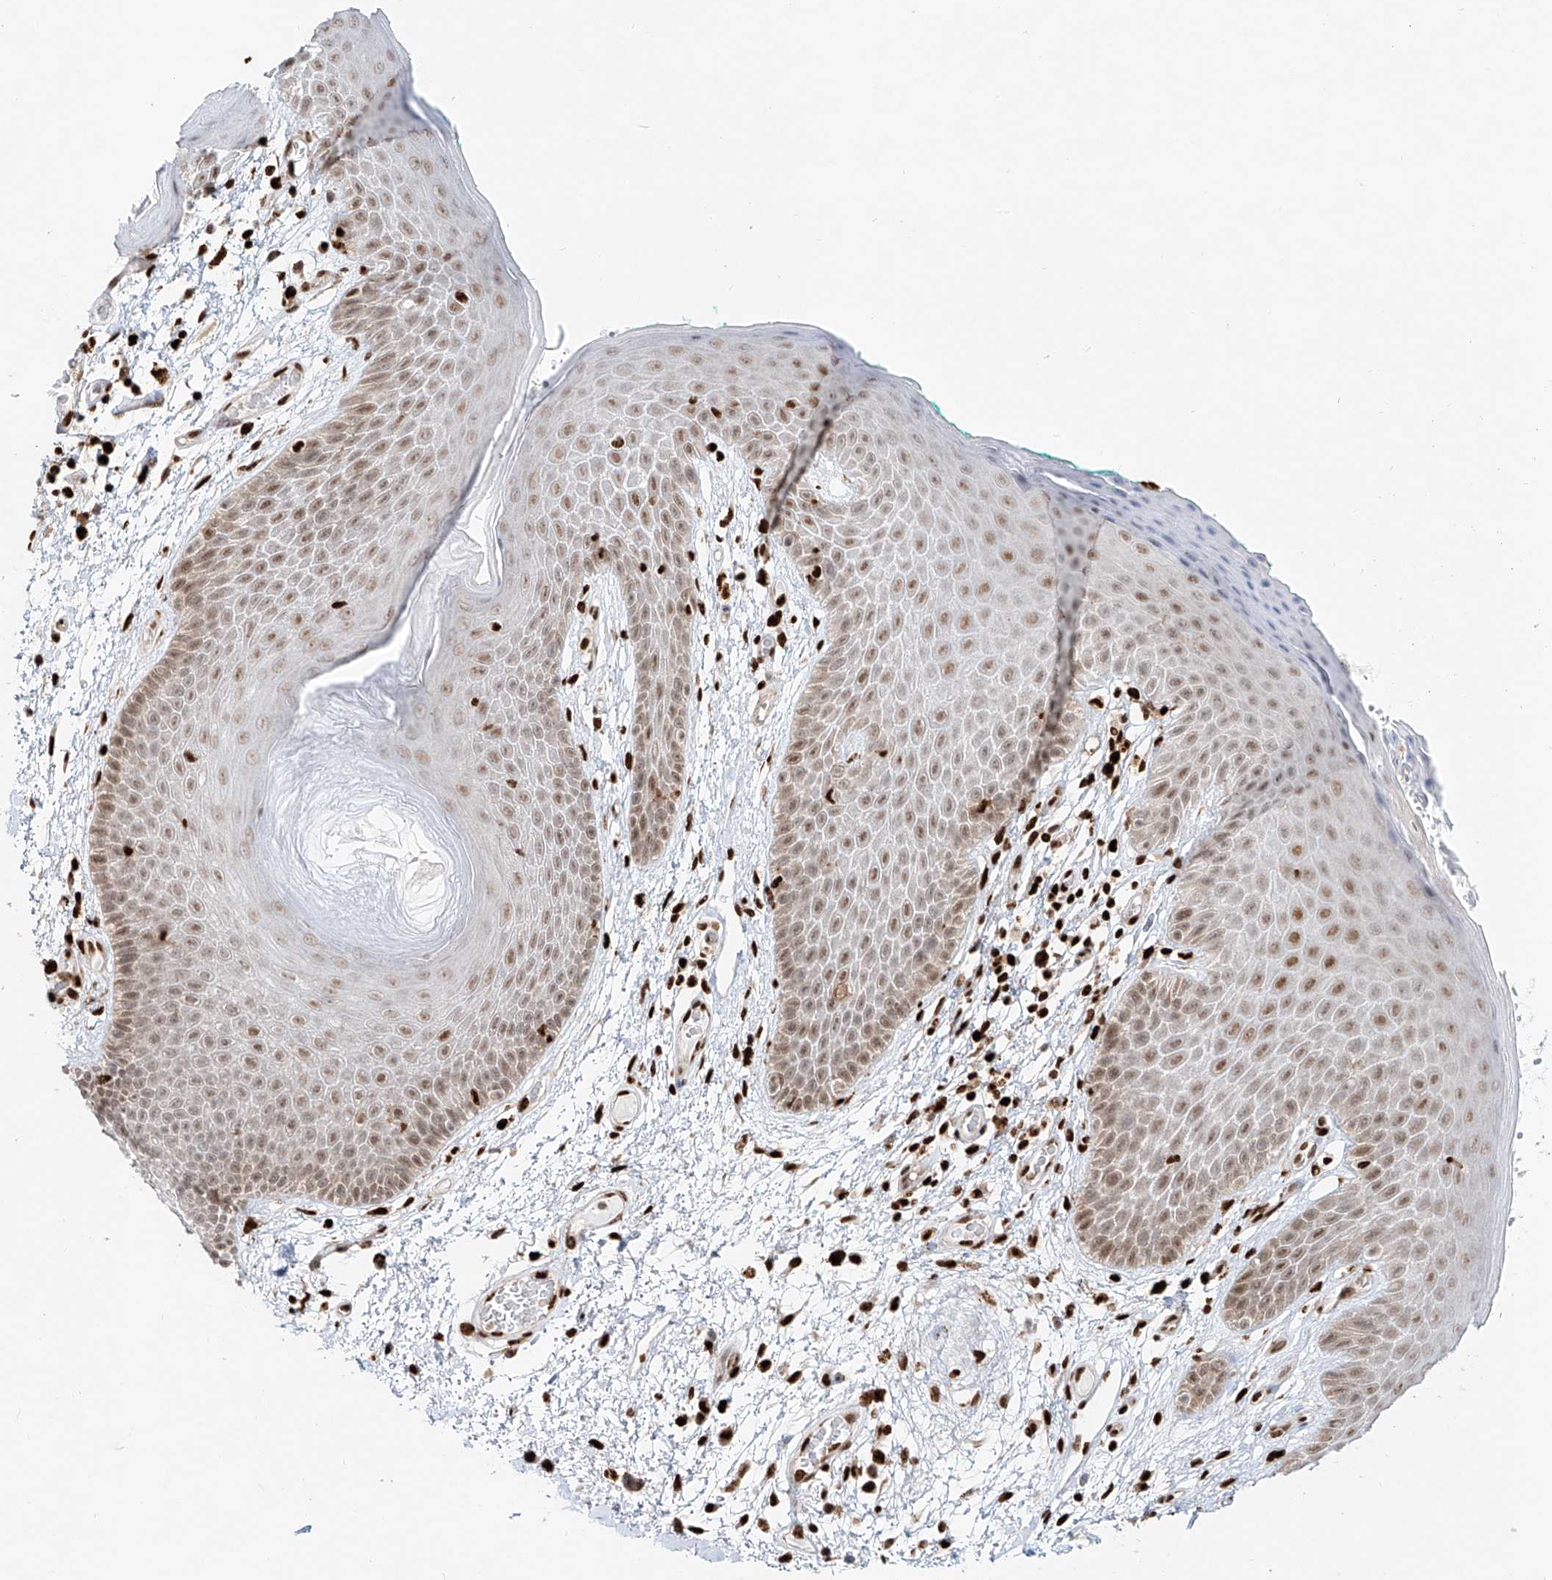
{"staining": {"intensity": "strong", "quantity": "25%-75%", "location": "nuclear"}, "tissue": "skin", "cell_type": "Epidermal cells", "image_type": "normal", "snomed": [{"axis": "morphology", "description": "Normal tissue, NOS"}, {"axis": "topography", "description": "Anal"}], "caption": "Protein staining of normal skin shows strong nuclear expression in about 25%-75% of epidermal cells.", "gene": "DZIP1L", "patient": {"sex": "male", "age": 74}}